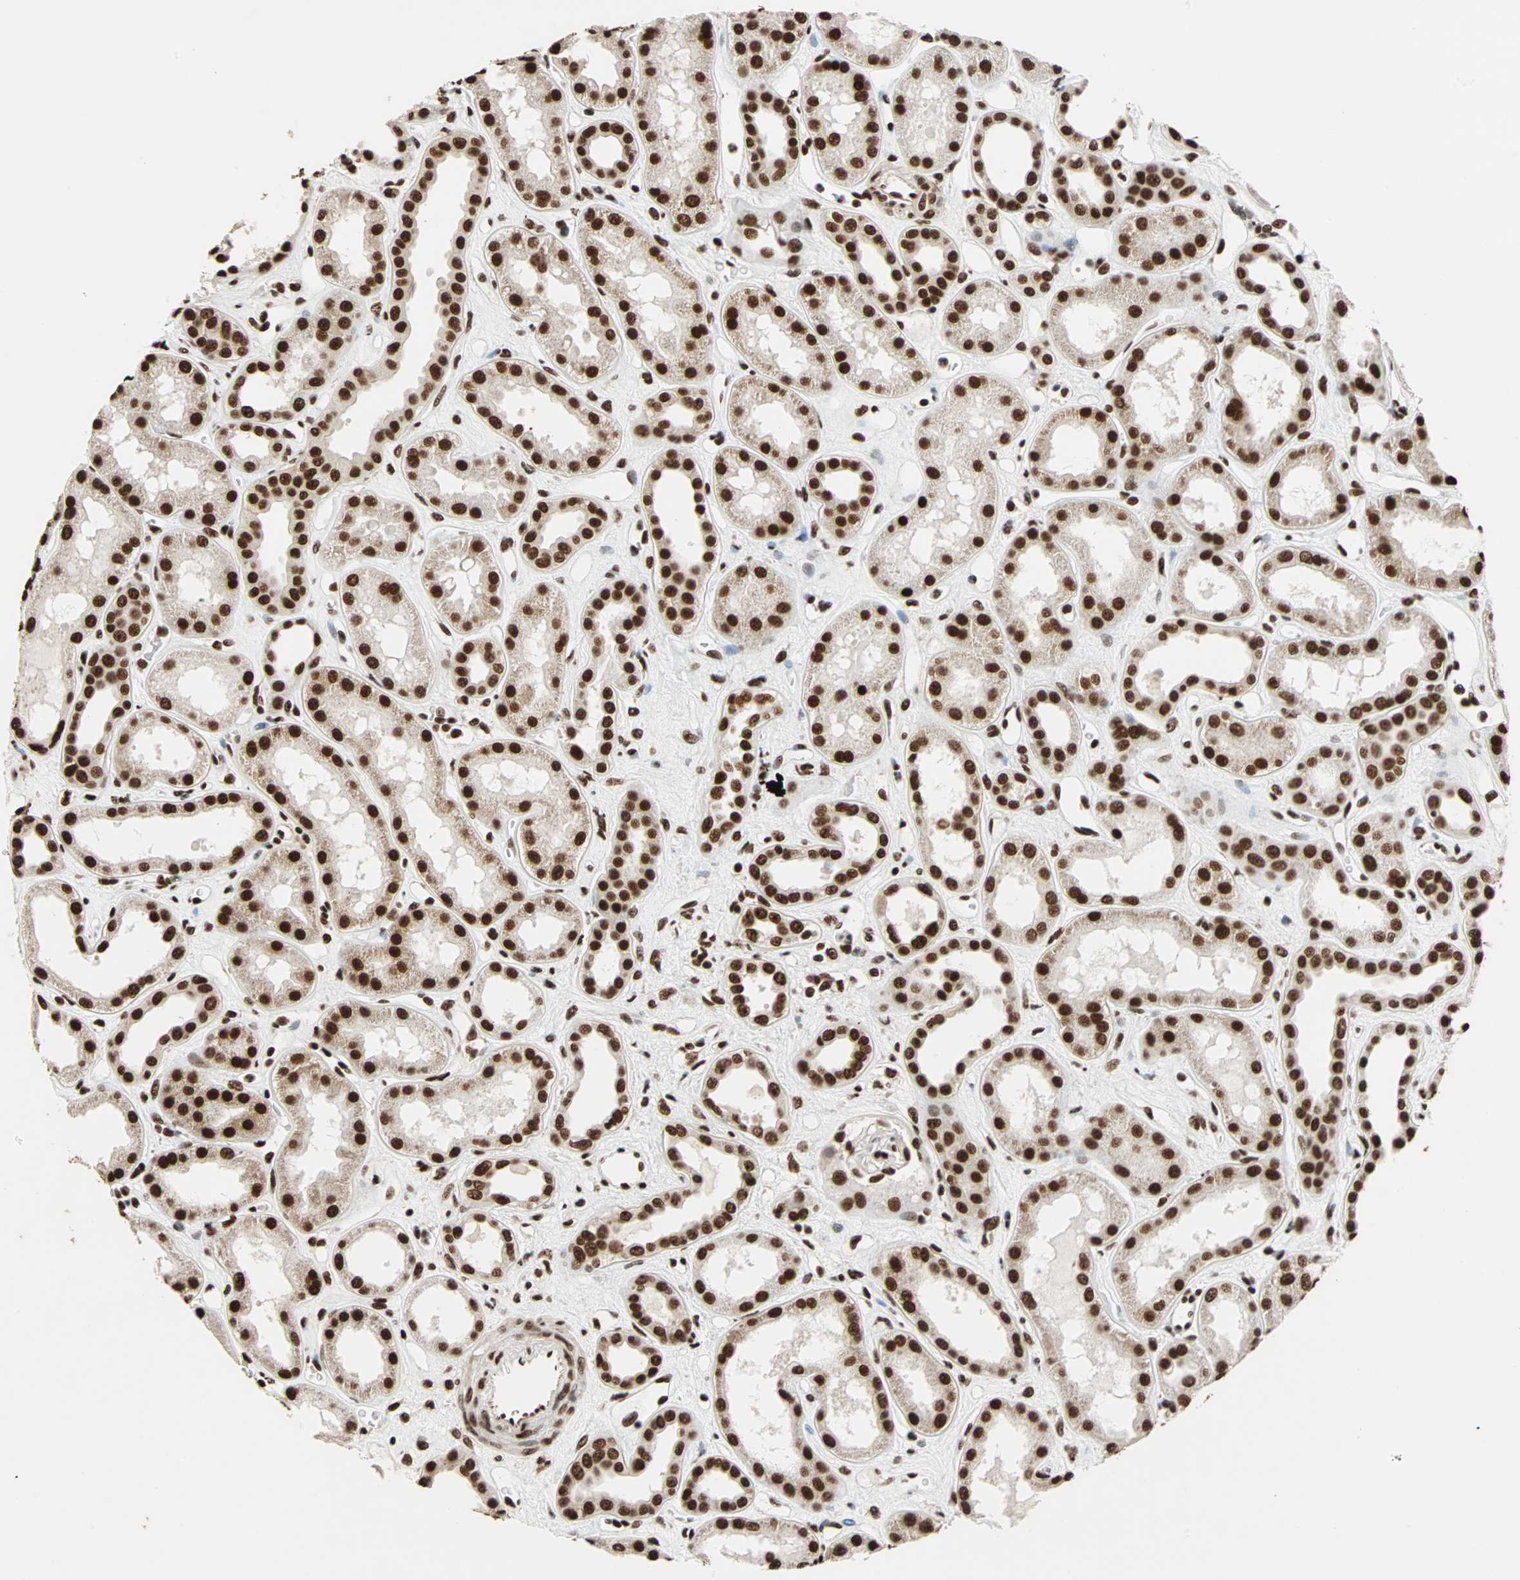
{"staining": {"intensity": "strong", "quantity": ">75%", "location": "nuclear"}, "tissue": "kidney", "cell_type": "Cells in glomeruli", "image_type": "normal", "snomed": [{"axis": "morphology", "description": "Normal tissue, NOS"}, {"axis": "topography", "description": "Kidney"}], "caption": "Brown immunohistochemical staining in normal human kidney reveals strong nuclear positivity in approximately >75% of cells in glomeruli. (brown staining indicates protein expression, while blue staining denotes nuclei).", "gene": "ILF2", "patient": {"sex": "male", "age": 59}}